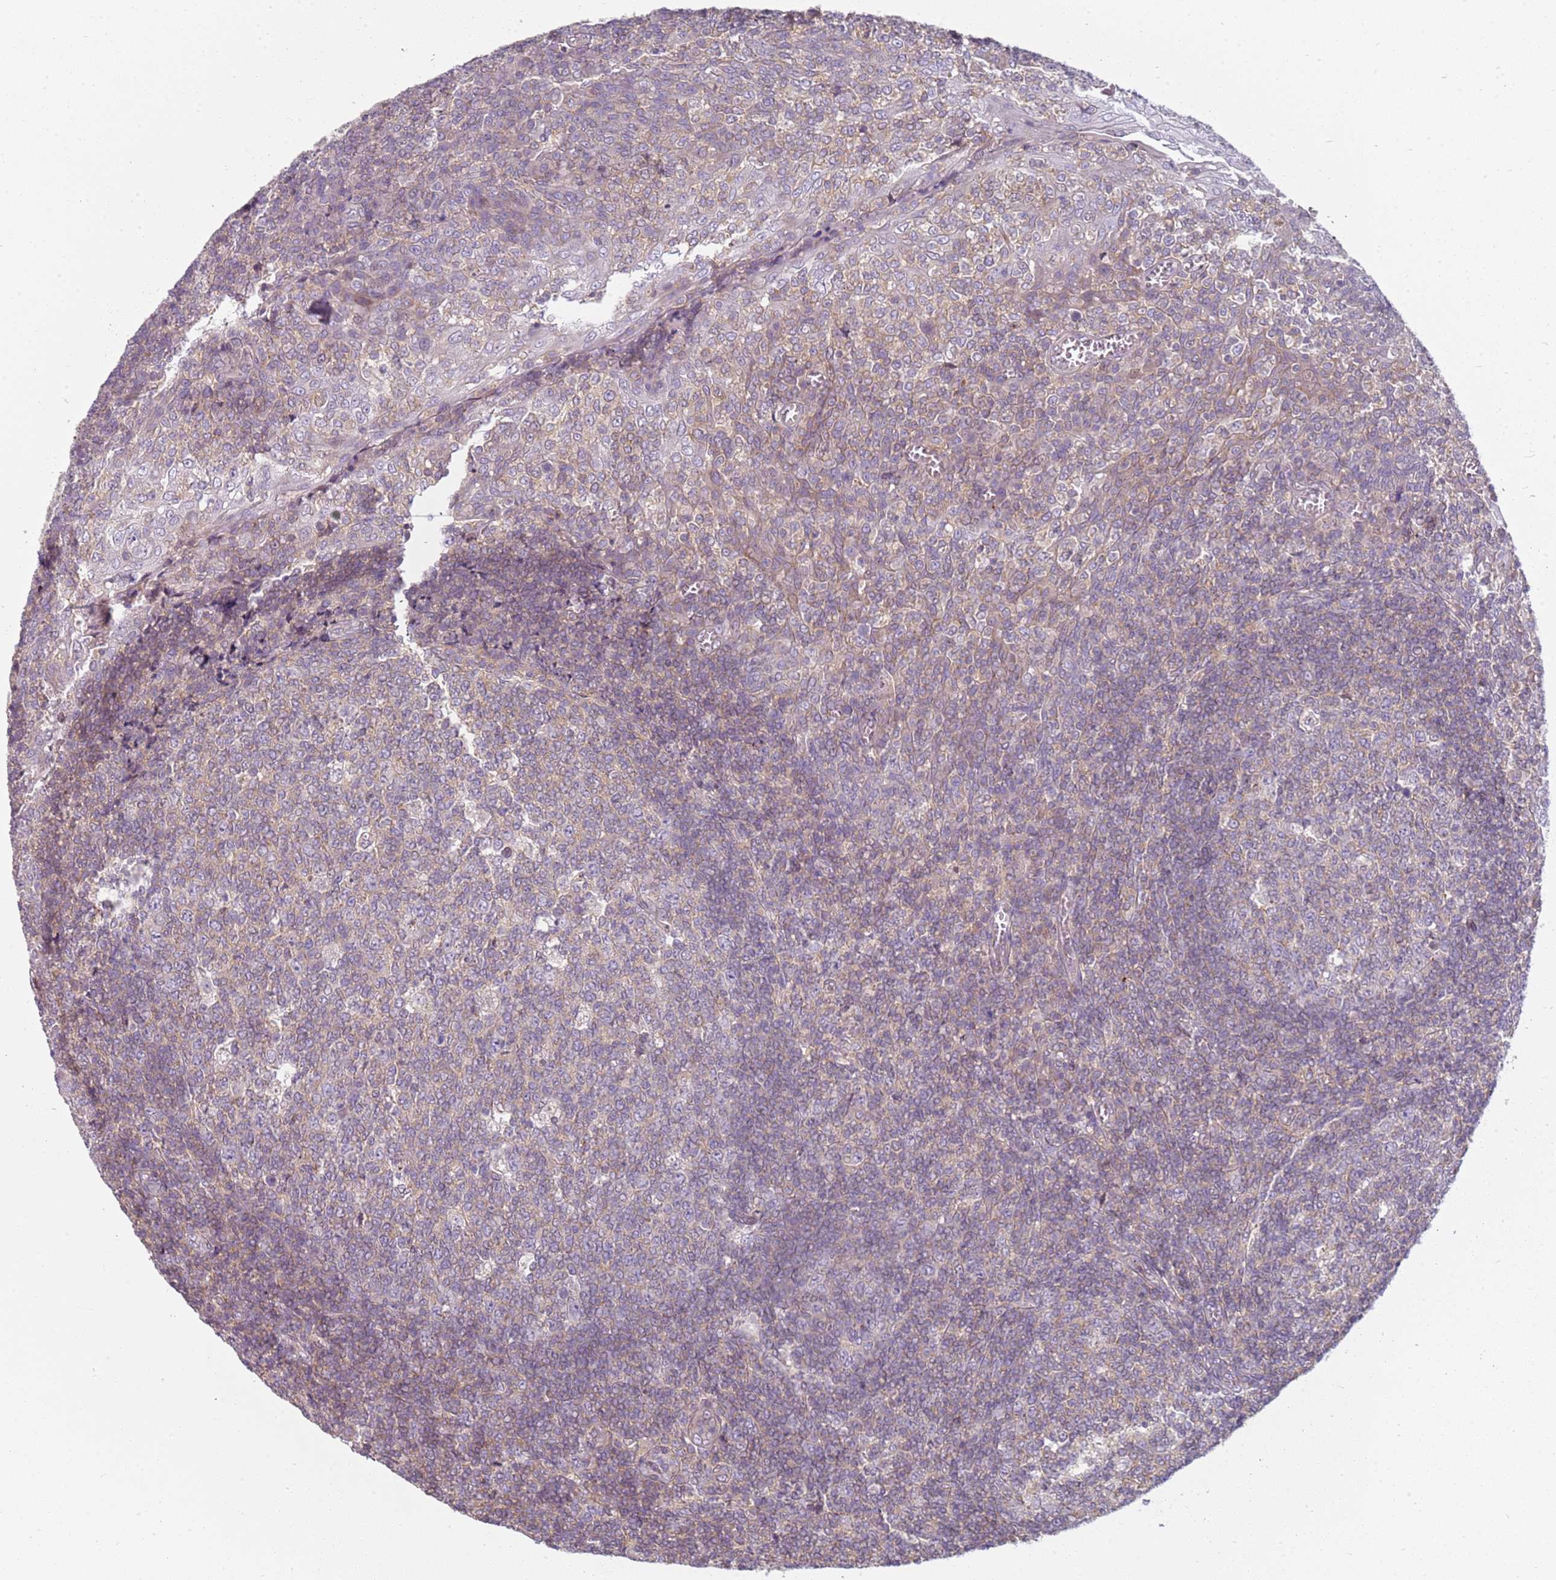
{"staining": {"intensity": "weak", "quantity": "<25%", "location": "cytoplasmic/membranous"}, "tissue": "tonsil", "cell_type": "Germinal center cells", "image_type": "normal", "snomed": [{"axis": "morphology", "description": "Normal tissue, NOS"}, {"axis": "topography", "description": "Tonsil"}], "caption": "Micrograph shows no protein positivity in germinal center cells of benign tonsil.", "gene": "DEFB116", "patient": {"sex": "female", "age": 19}}